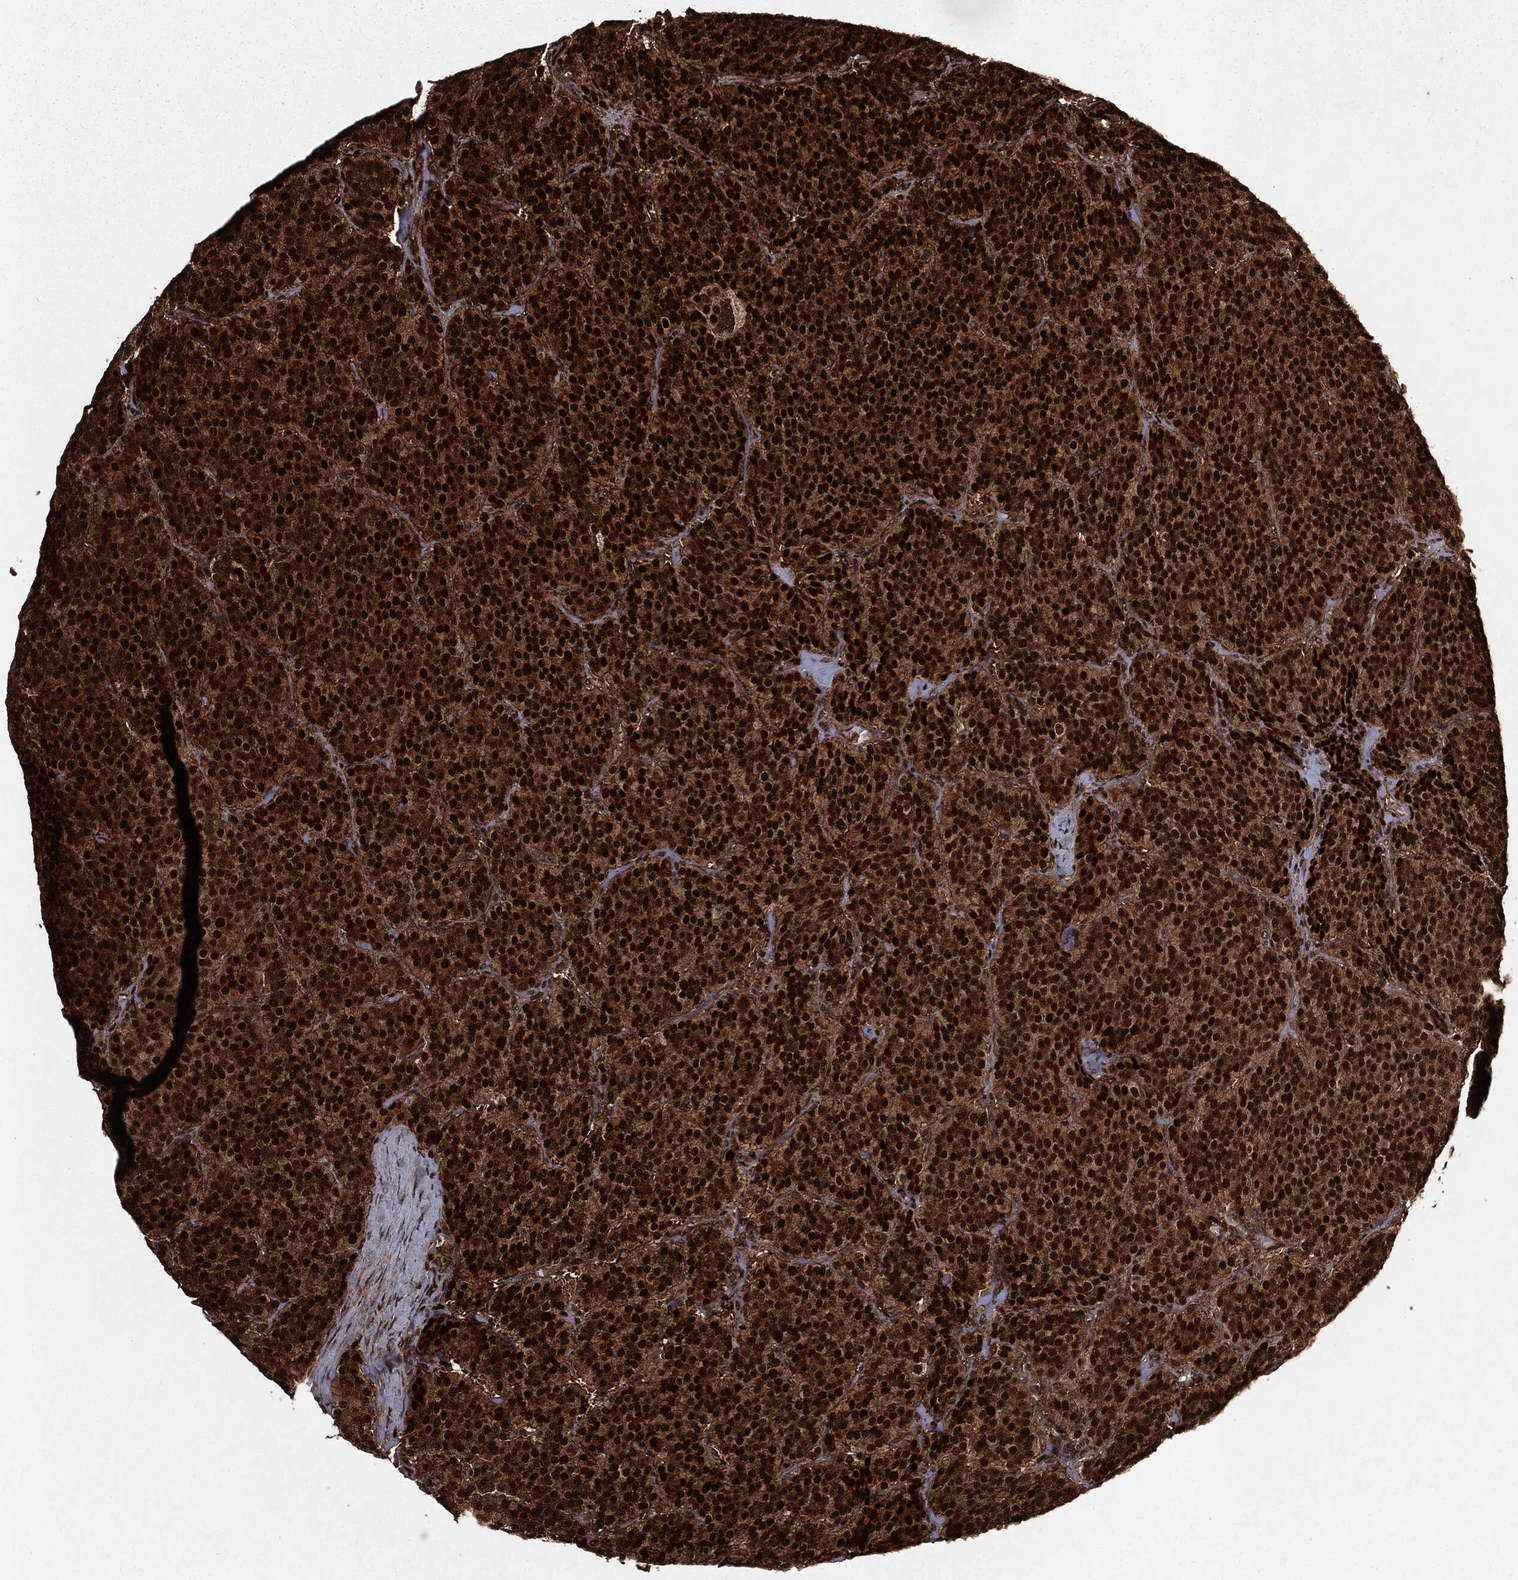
{"staining": {"intensity": "strong", "quantity": ">75%", "location": "cytoplasmic/membranous,nuclear"}, "tissue": "carcinoid", "cell_type": "Tumor cells", "image_type": "cancer", "snomed": [{"axis": "morphology", "description": "Carcinoid, malignant, NOS"}, {"axis": "topography", "description": "Small intestine"}], "caption": "Immunohistochemical staining of human carcinoid demonstrates high levels of strong cytoplasmic/membranous and nuclear expression in about >75% of tumor cells.", "gene": "RANBP9", "patient": {"sex": "female", "age": 58}}